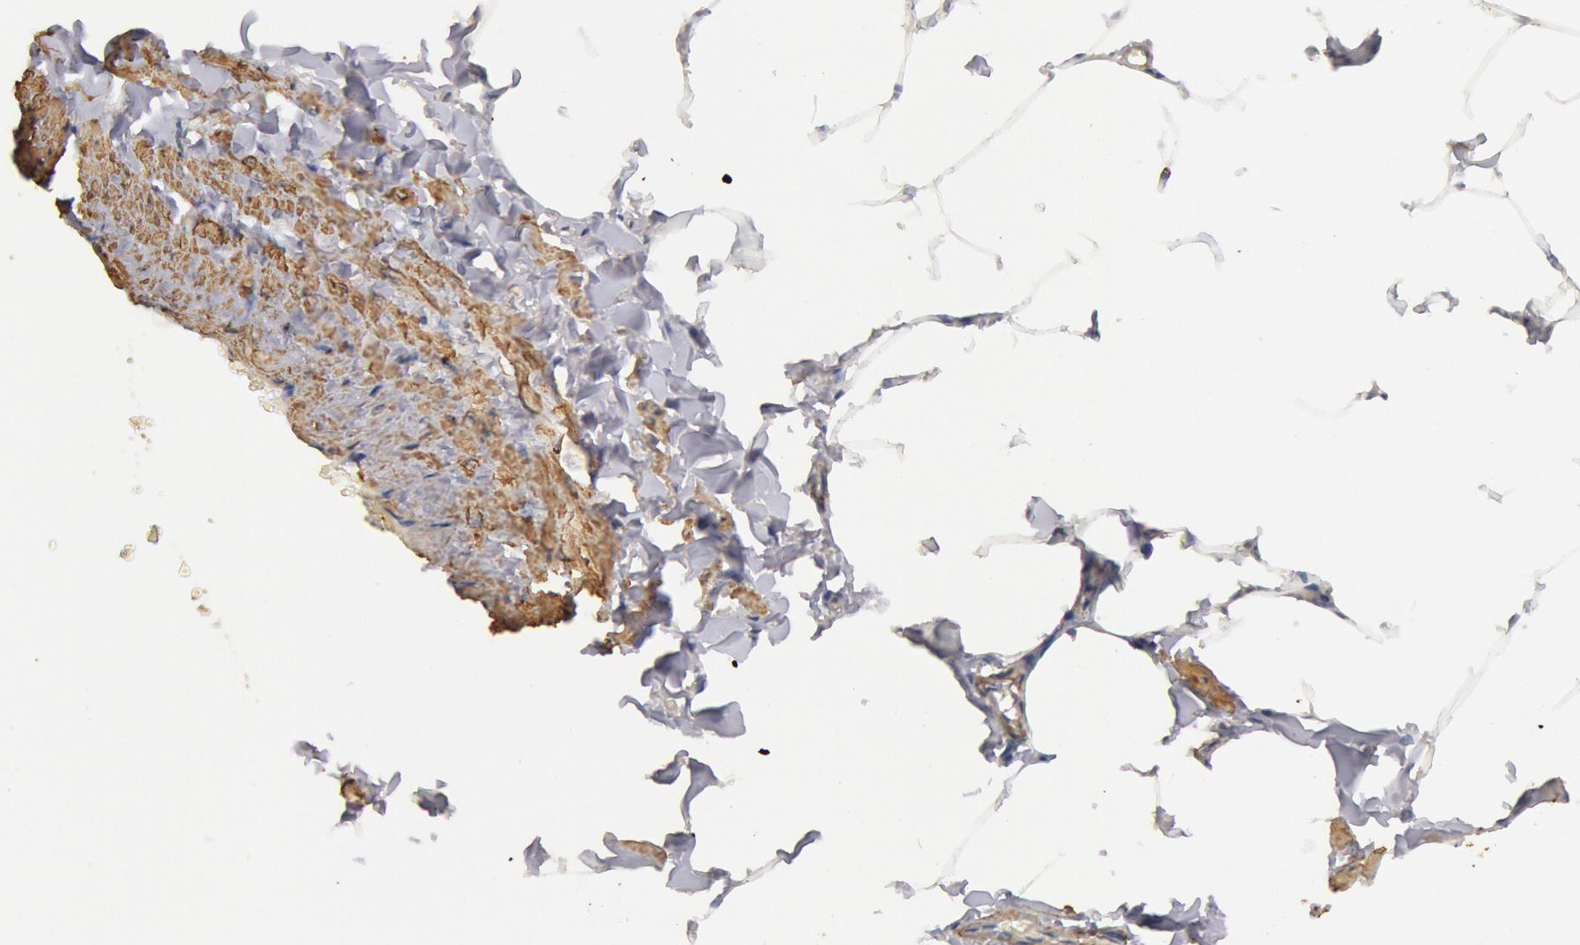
{"staining": {"intensity": "negative", "quantity": "none", "location": "none"}, "tissue": "adipose tissue", "cell_type": "Adipocytes", "image_type": "normal", "snomed": [{"axis": "morphology", "description": "Normal tissue, NOS"}, {"axis": "topography", "description": "Vascular tissue"}], "caption": "Adipocytes show no significant protein staining in benign adipose tissue. (DAB IHC with hematoxylin counter stain).", "gene": "TMED8", "patient": {"sex": "male", "age": 41}}